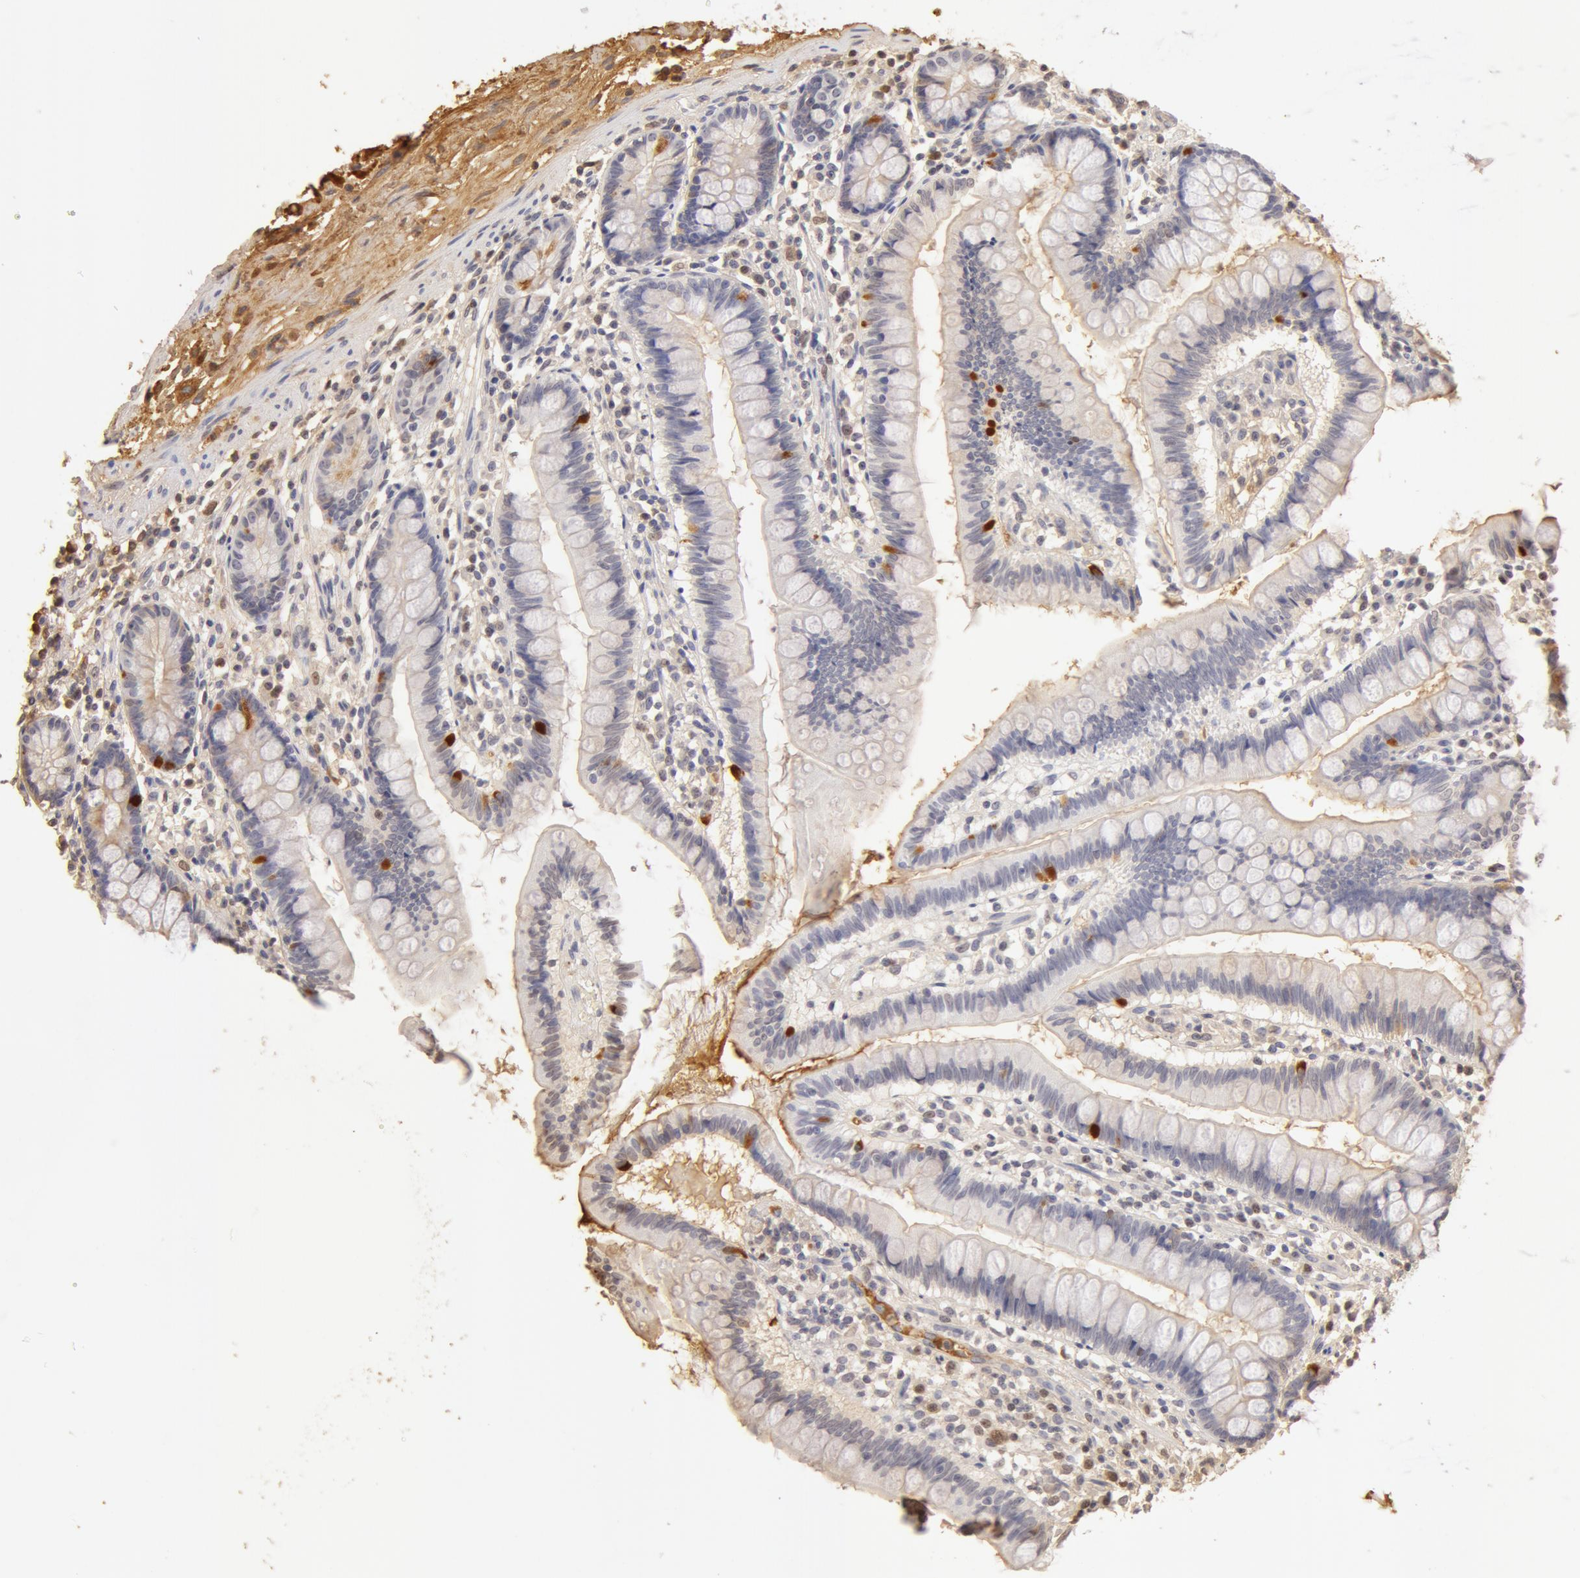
{"staining": {"intensity": "weak", "quantity": ">75%", "location": "cytoplasmic/membranous"}, "tissue": "small intestine", "cell_type": "Glandular cells", "image_type": "normal", "snomed": [{"axis": "morphology", "description": "Normal tissue, NOS"}, {"axis": "topography", "description": "Small intestine"}], "caption": "Small intestine stained with a brown dye demonstrates weak cytoplasmic/membranous positive expression in approximately >75% of glandular cells.", "gene": "TF", "patient": {"sex": "female", "age": 51}}